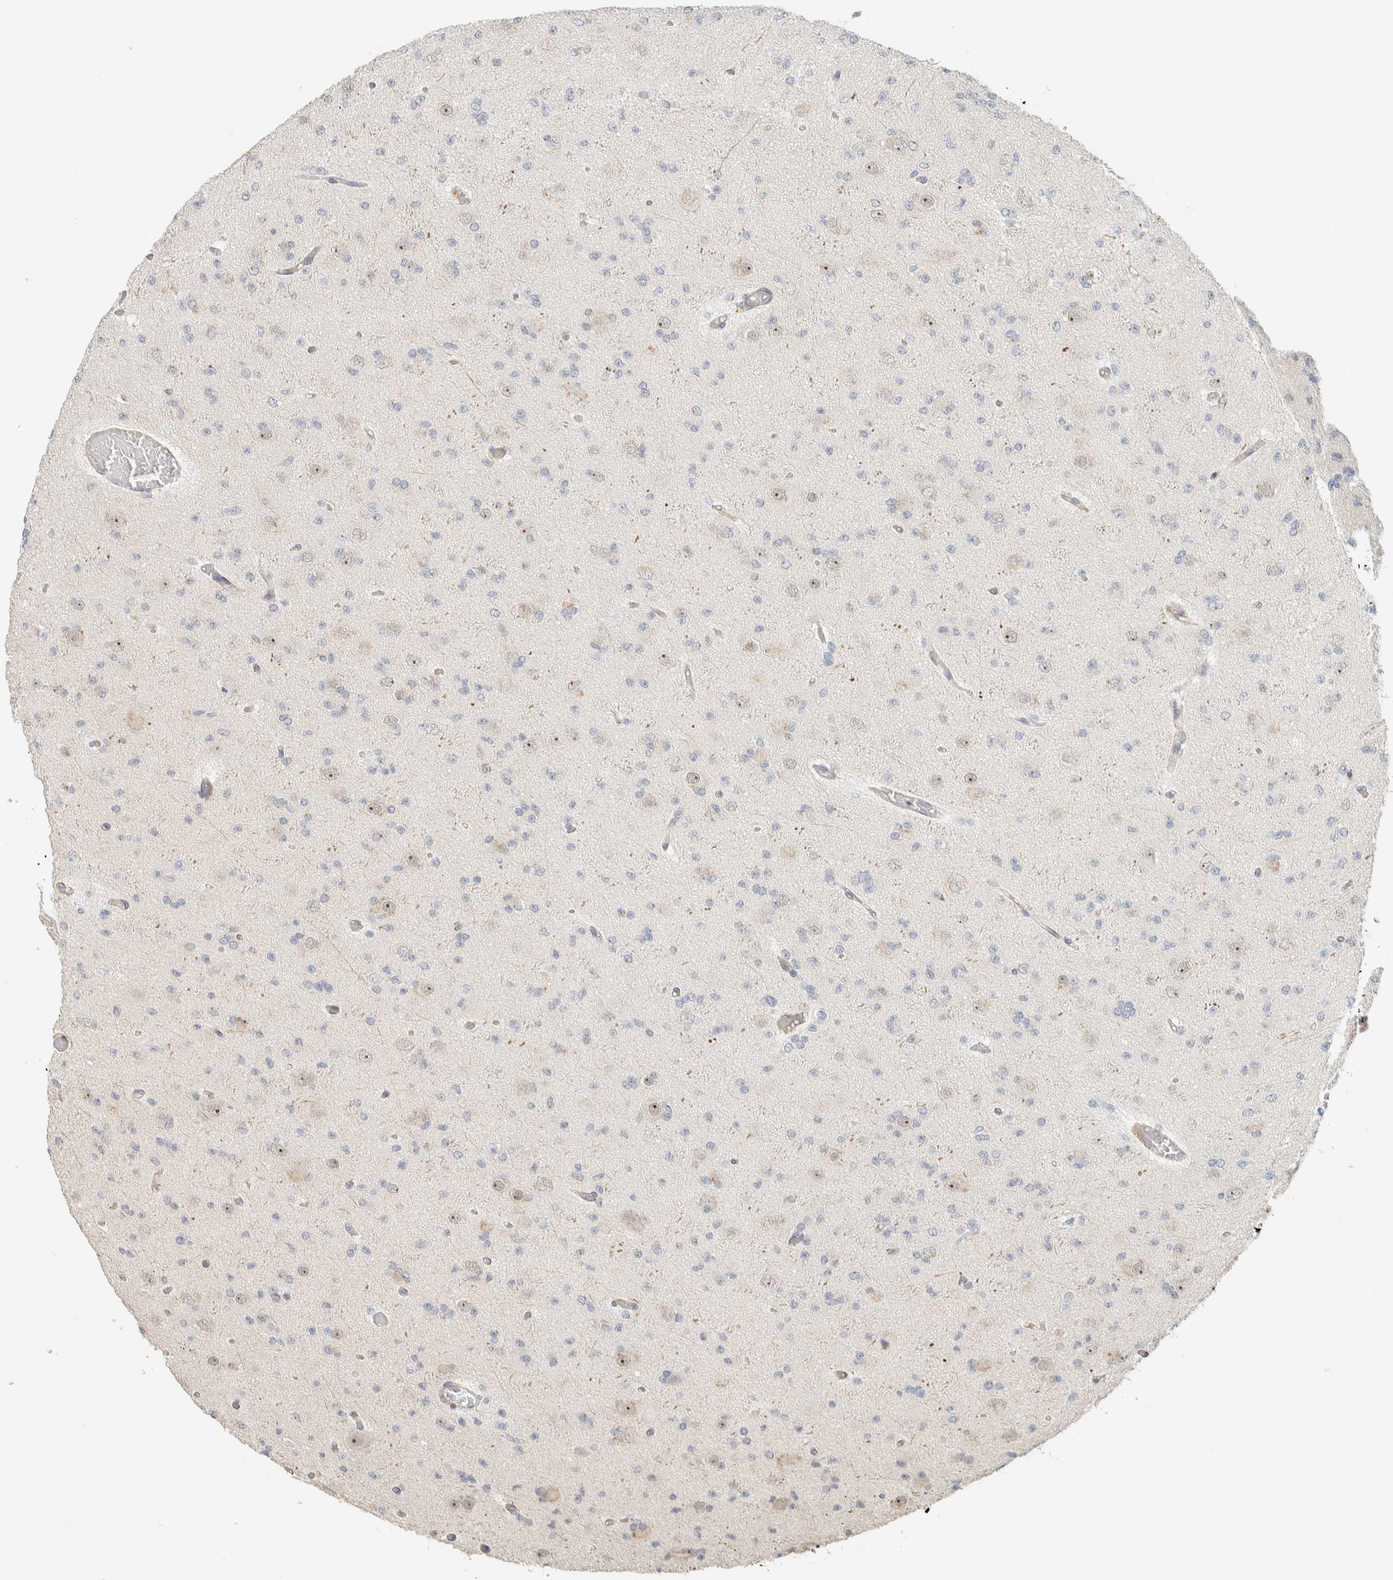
{"staining": {"intensity": "negative", "quantity": "none", "location": "none"}, "tissue": "glioma", "cell_type": "Tumor cells", "image_type": "cancer", "snomed": [{"axis": "morphology", "description": "Glioma, malignant, Low grade"}, {"axis": "topography", "description": "Brain"}], "caption": "This is an IHC photomicrograph of human malignant low-grade glioma. There is no positivity in tumor cells.", "gene": "KLHL40", "patient": {"sex": "female", "age": 22}}